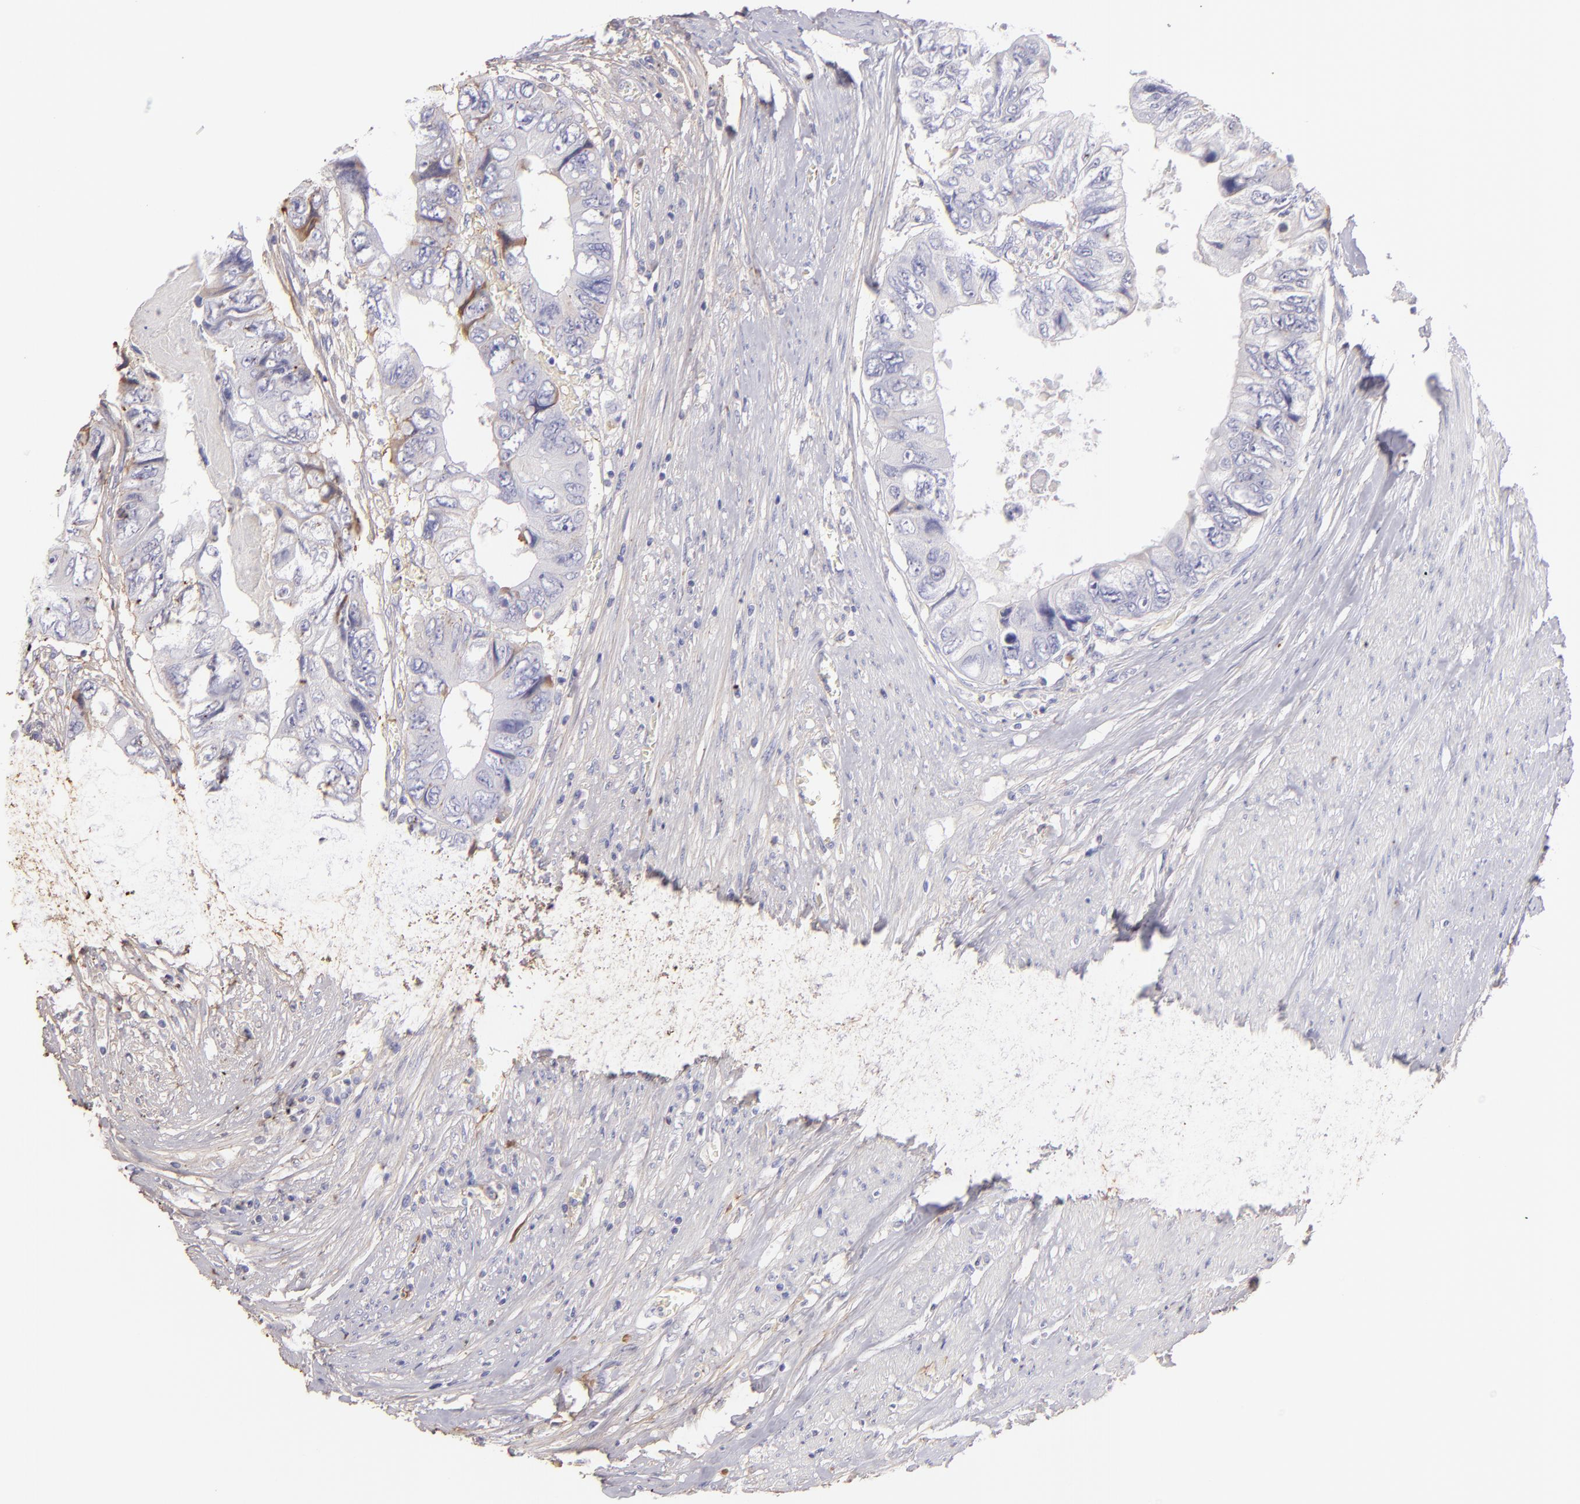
{"staining": {"intensity": "negative", "quantity": "none", "location": "none"}, "tissue": "colorectal cancer", "cell_type": "Tumor cells", "image_type": "cancer", "snomed": [{"axis": "morphology", "description": "Adenocarcinoma, NOS"}, {"axis": "topography", "description": "Rectum"}], "caption": "This photomicrograph is of colorectal adenocarcinoma stained with immunohistochemistry (IHC) to label a protein in brown with the nuclei are counter-stained blue. There is no staining in tumor cells.", "gene": "FGB", "patient": {"sex": "female", "age": 82}}